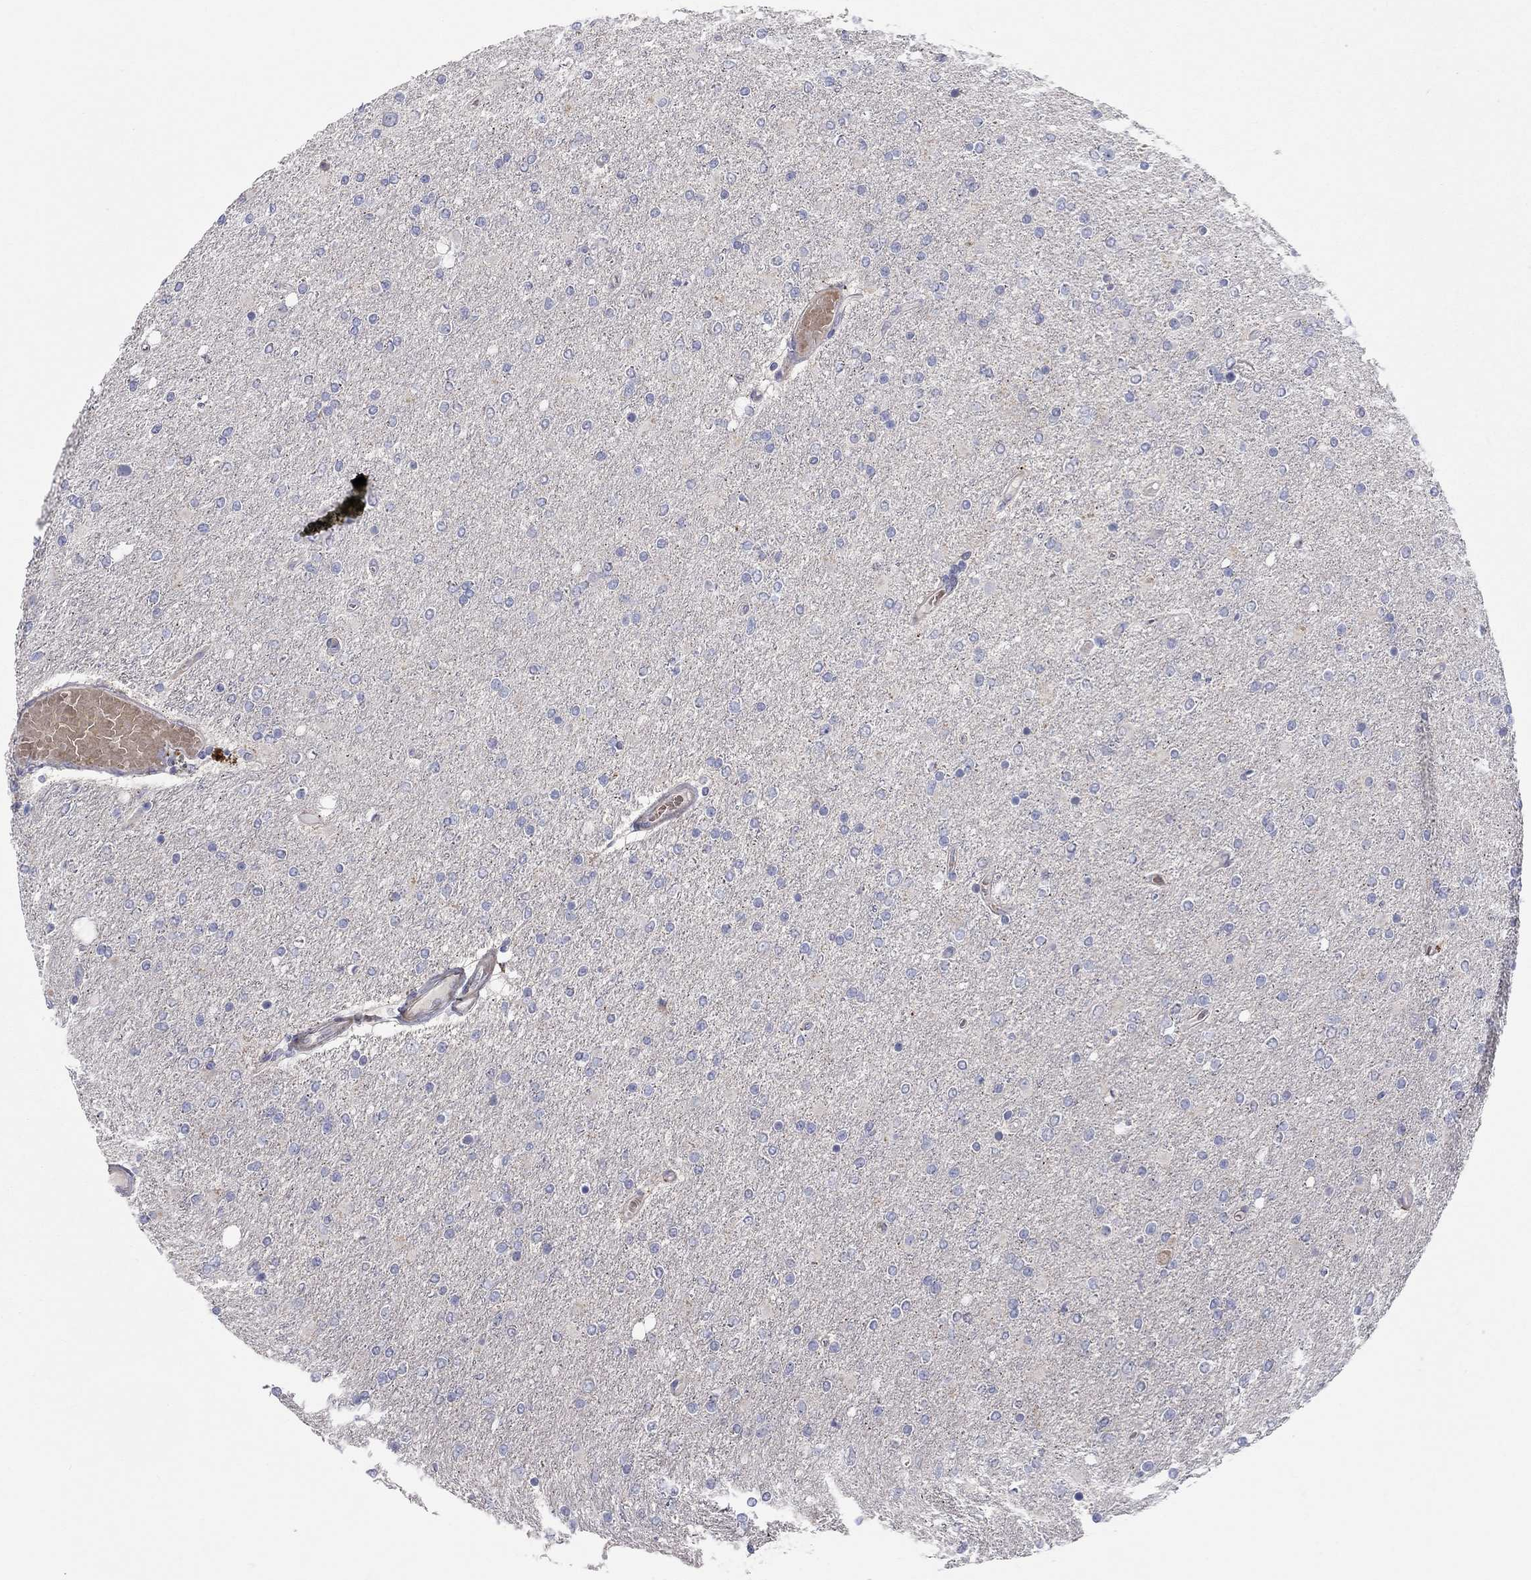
{"staining": {"intensity": "negative", "quantity": "none", "location": "none"}, "tissue": "glioma", "cell_type": "Tumor cells", "image_type": "cancer", "snomed": [{"axis": "morphology", "description": "Glioma, malignant, High grade"}, {"axis": "topography", "description": "Cerebral cortex"}], "caption": "Immunohistochemistry (IHC) histopathology image of glioma stained for a protein (brown), which reveals no expression in tumor cells.", "gene": "KANSL1L", "patient": {"sex": "male", "age": 70}}